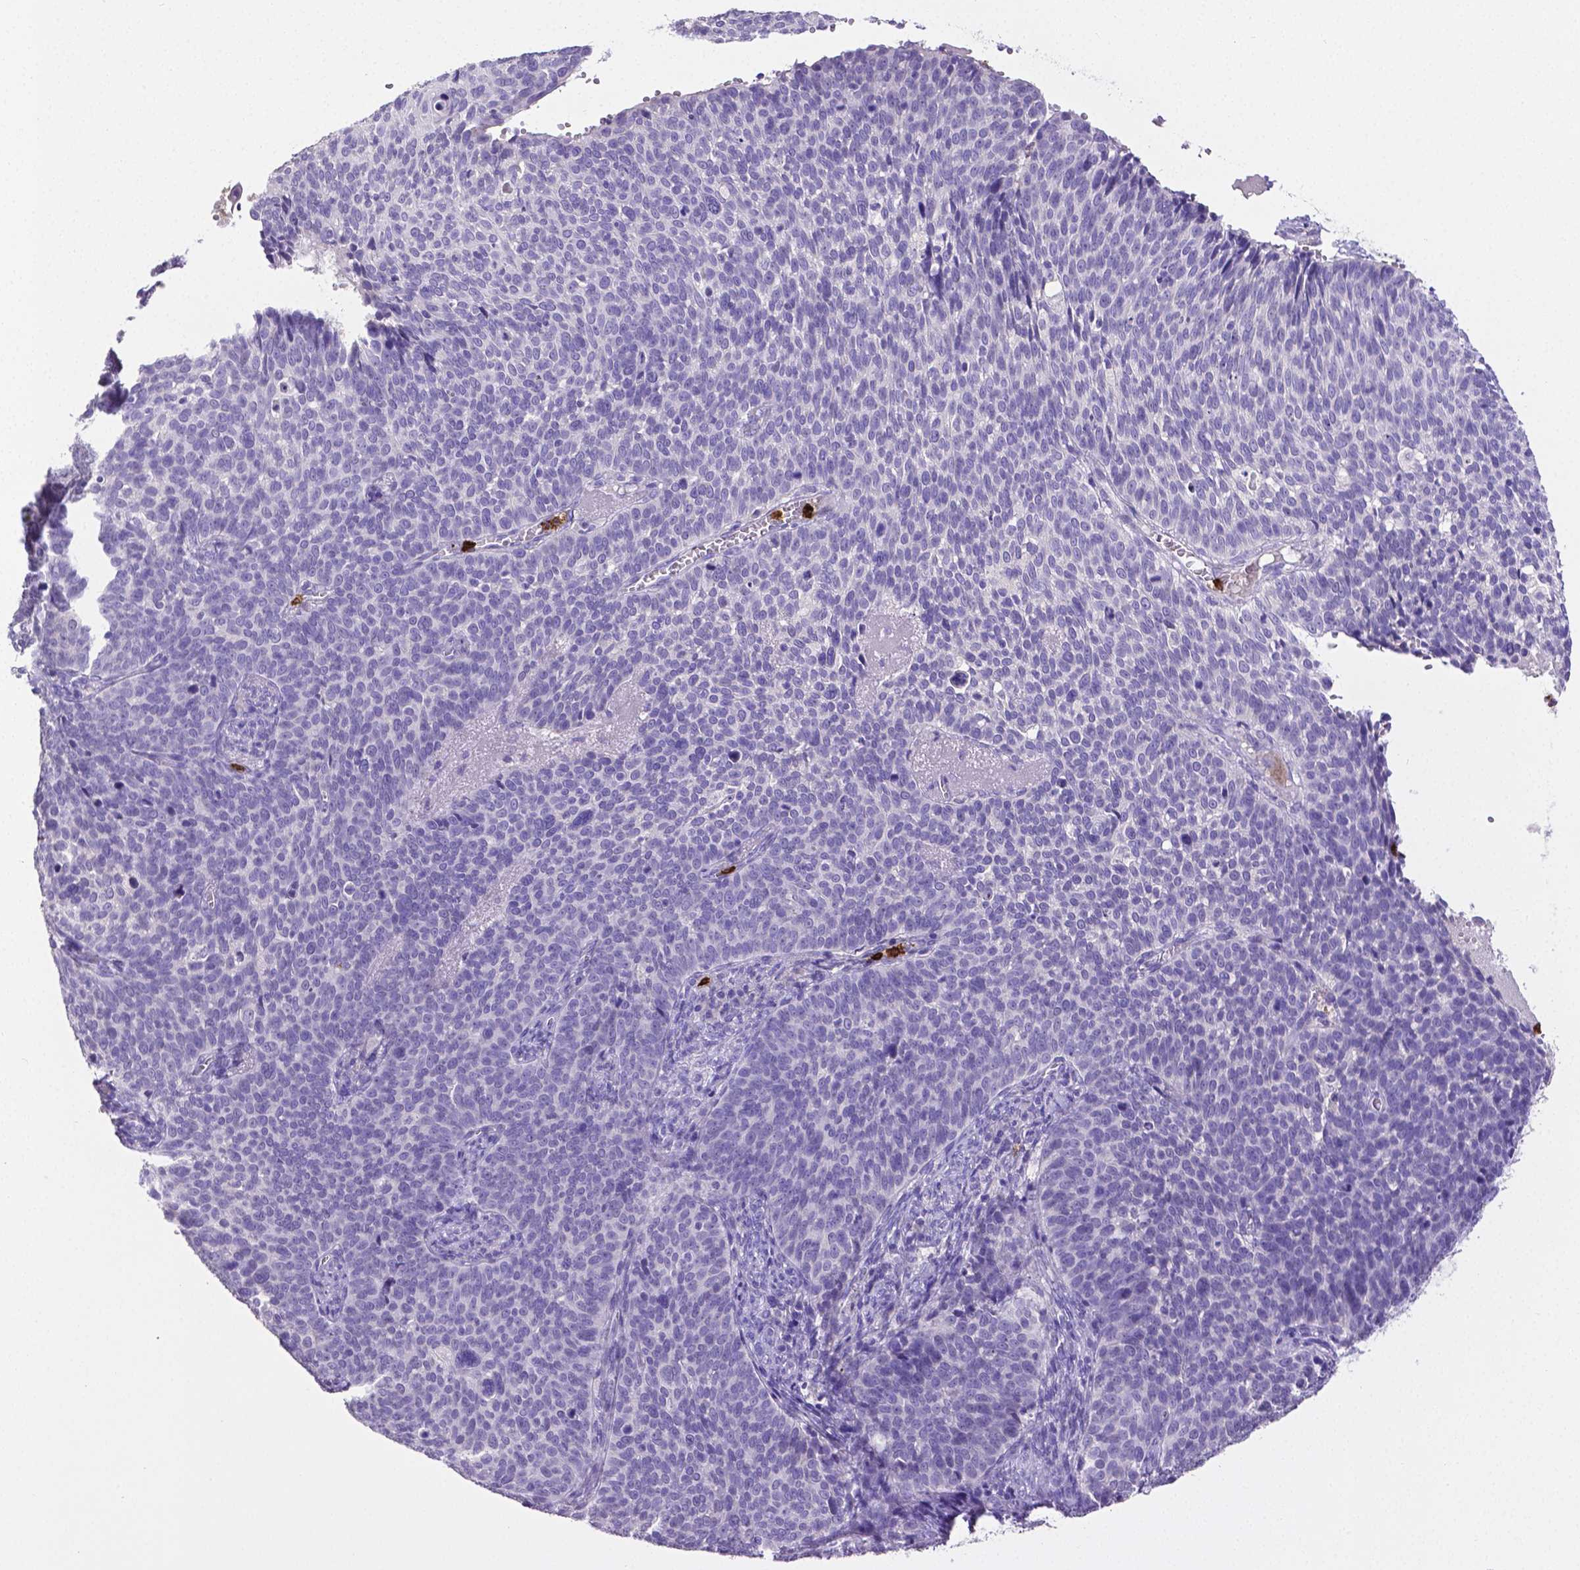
{"staining": {"intensity": "negative", "quantity": "none", "location": "none"}, "tissue": "cervical cancer", "cell_type": "Tumor cells", "image_type": "cancer", "snomed": [{"axis": "morphology", "description": "Normal tissue, NOS"}, {"axis": "morphology", "description": "Squamous cell carcinoma, NOS"}, {"axis": "topography", "description": "Cervix"}], "caption": "High magnification brightfield microscopy of cervical squamous cell carcinoma stained with DAB (3,3'-diaminobenzidine) (brown) and counterstained with hematoxylin (blue): tumor cells show no significant positivity.", "gene": "MMP9", "patient": {"sex": "female", "age": 39}}